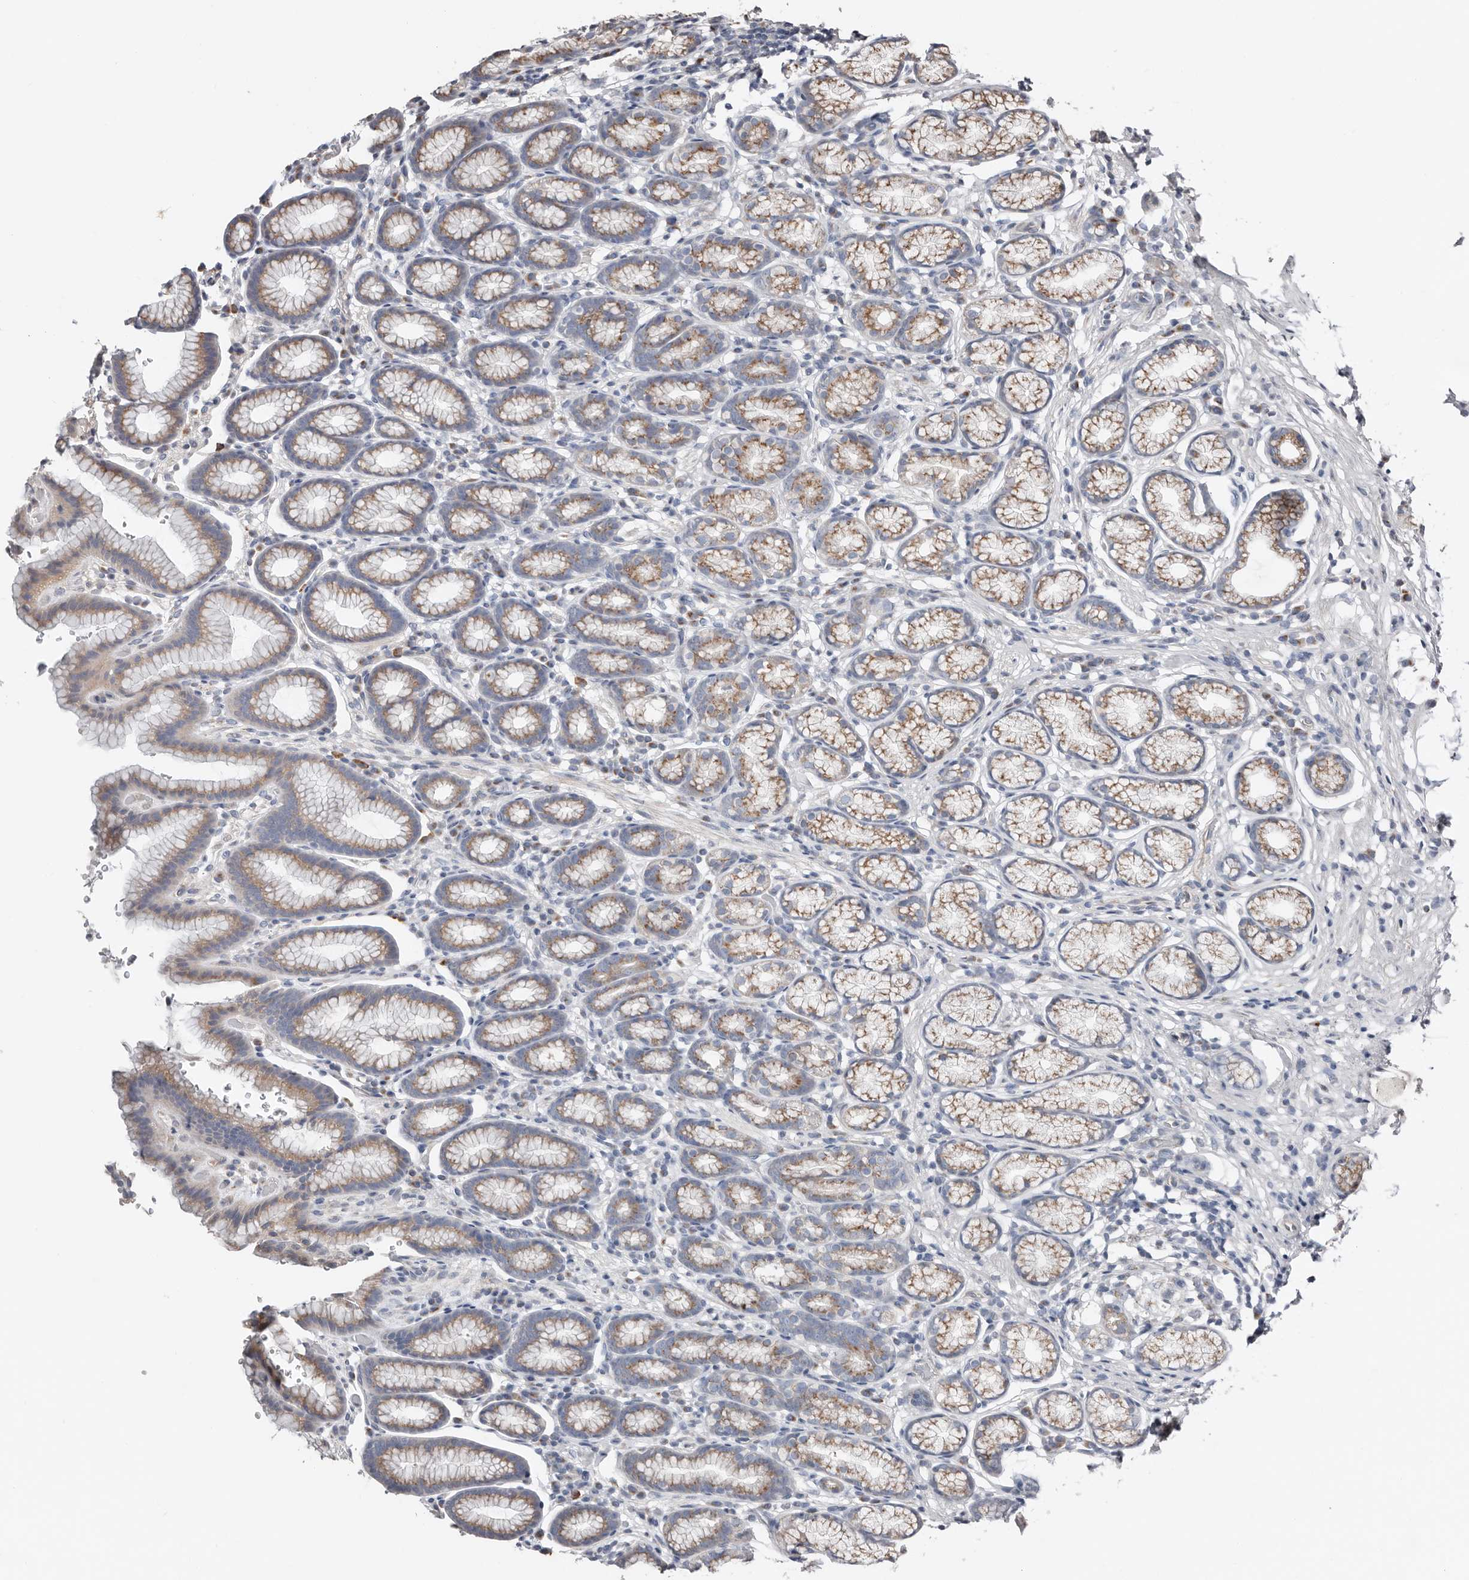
{"staining": {"intensity": "moderate", "quantity": "25%-75%", "location": "cytoplasmic/membranous"}, "tissue": "stomach", "cell_type": "Glandular cells", "image_type": "normal", "snomed": [{"axis": "morphology", "description": "Normal tissue, NOS"}, {"axis": "topography", "description": "Stomach"}], "caption": "This micrograph displays normal stomach stained with IHC to label a protein in brown. The cytoplasmic/membranous of glandular cells show moderate positivity for the protein. Nuclei are counter-stained blue.", "gene": "COG1", "patient": {"sex": "male", "age": 42}}